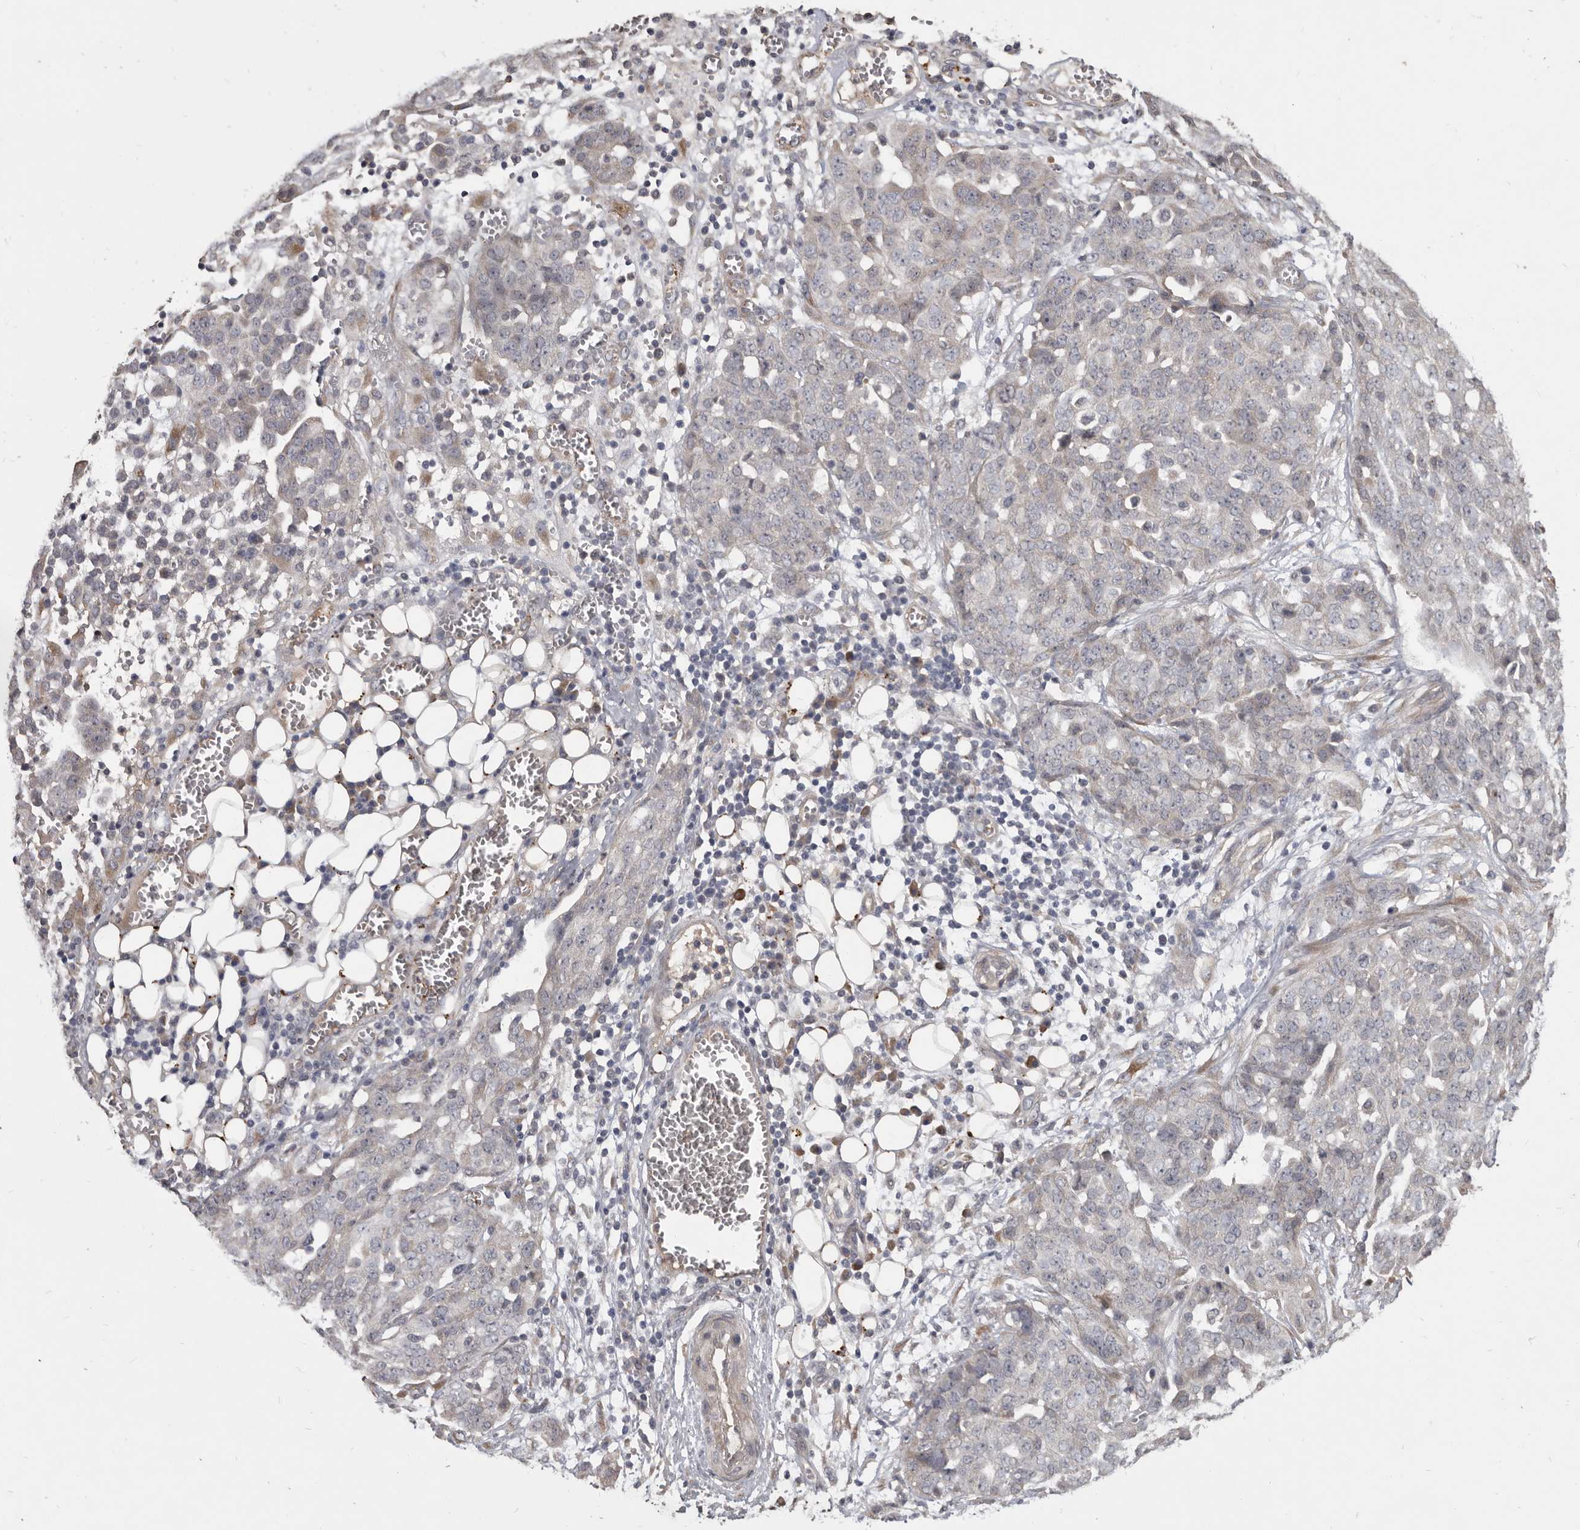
{"staining": {"intensity": "weak", "quantity": "<25%", "location": "cytoplasmic/membranous"}, "tissue": "ovarian cancer", "cell_type": "Tumor cells", "image_type": "cancer", "snomed": [{"axis": "morphology", "description": "Cystadenocarcinoma, serous, NOS"}, {"axis": "topography", "description": "Soft tissue"}, {"axis": "topography", "description": "Ovary"}], "caption": "A photomicrograph of ovarian cancer stained for a protein reveals no brown staining in tumor cells.", "gene": "DNAJC28", "patient": {"sex": "female", "age": 57}}